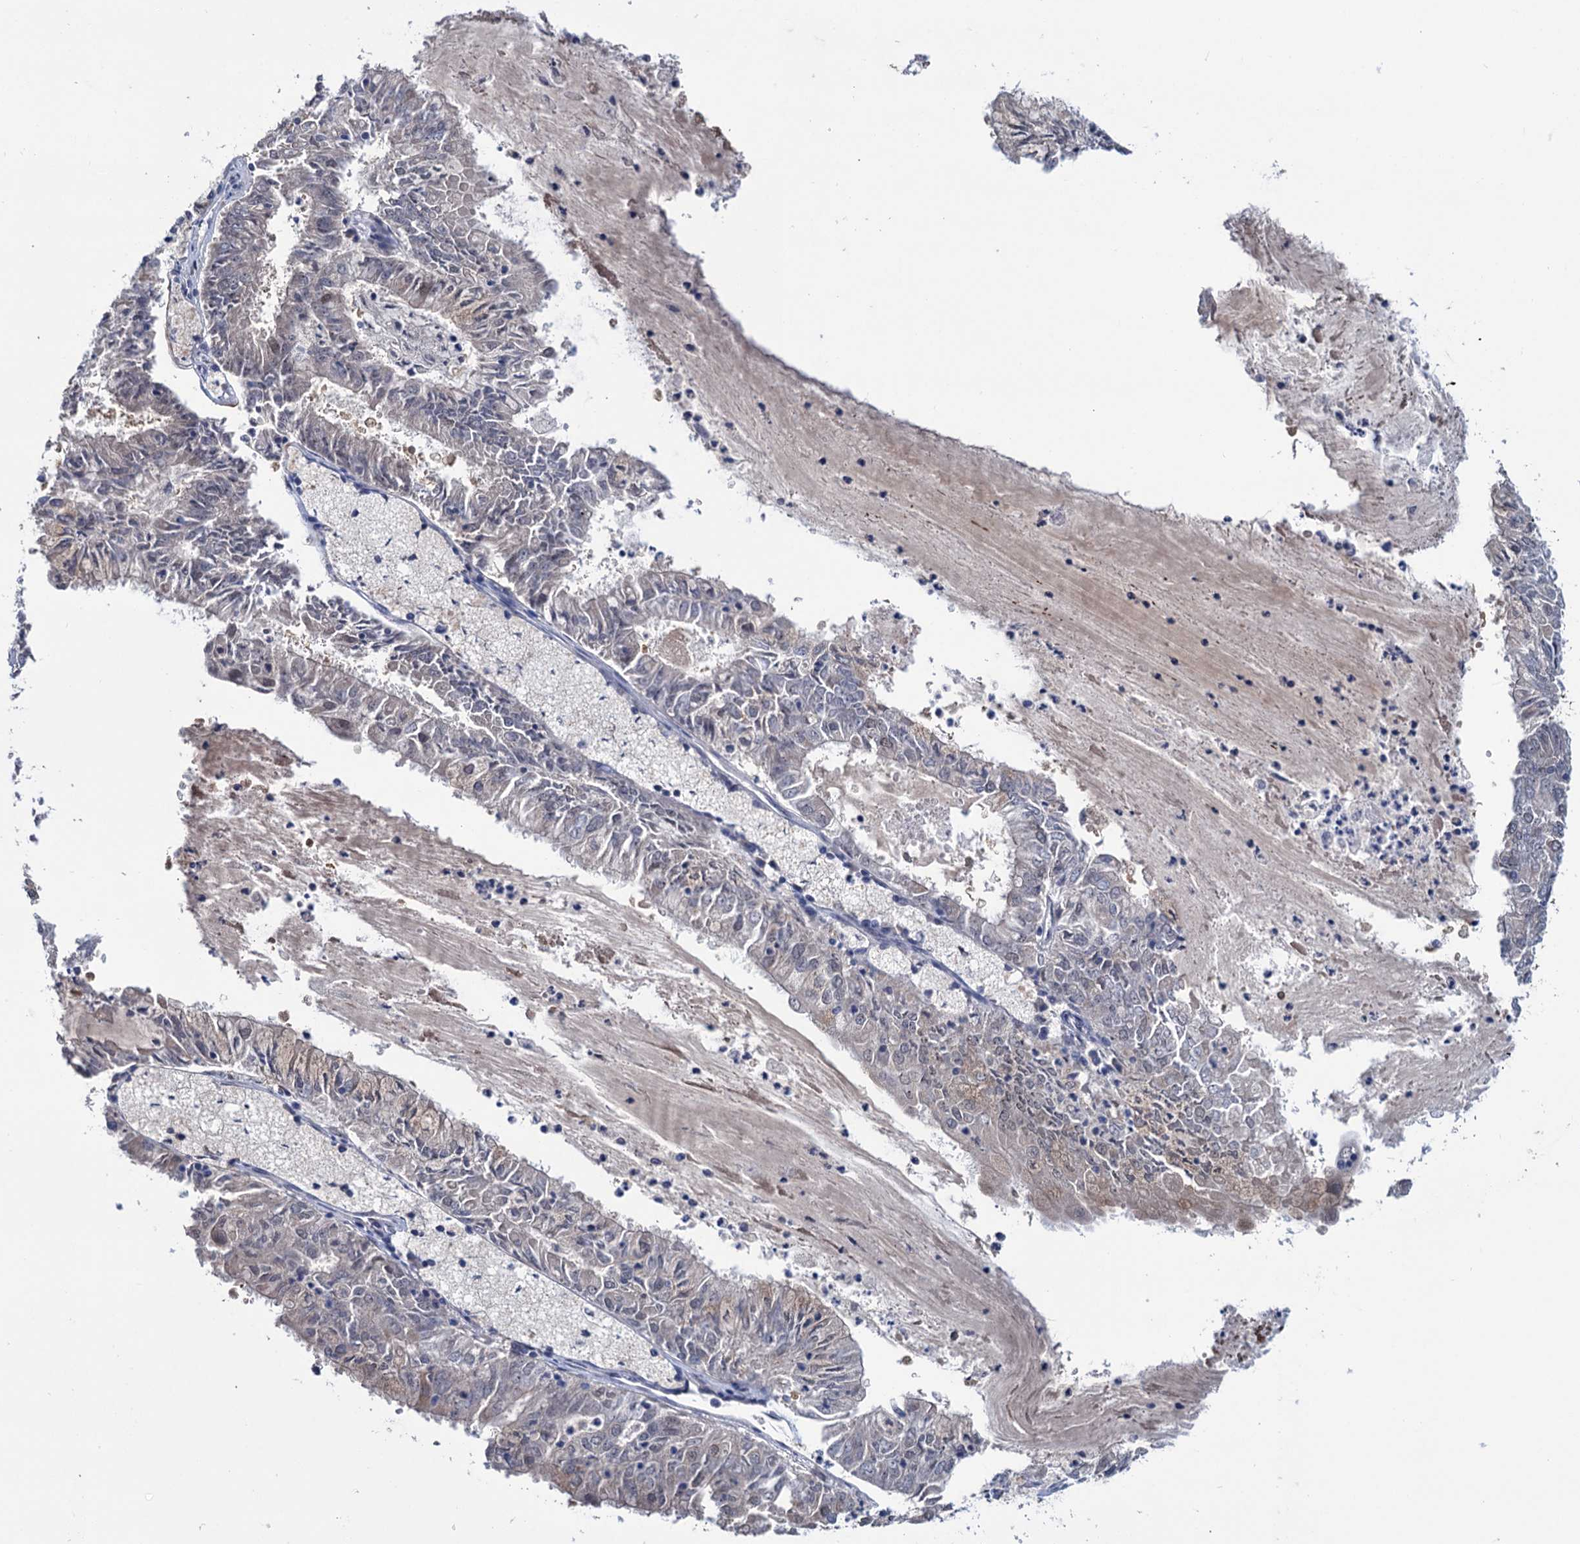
{"staining": {"intensity": "negative", "quantity": "none", "location": "none"}, "tissue": "endometrial cancer", "cell_type": "Tumor cells", "image_type": "cancer", "snomed": [{"axis": "morphology", "description": "Adenocarcinoma, NOS"}, {"axis": "topography", "description": "Endometrium"}], "caption": "Endometrial cancer stained for a protein using IHC exhibits no expression tumor cells.", "gene": "EYA4", "patient": {"sex": "female", "age": 57}}